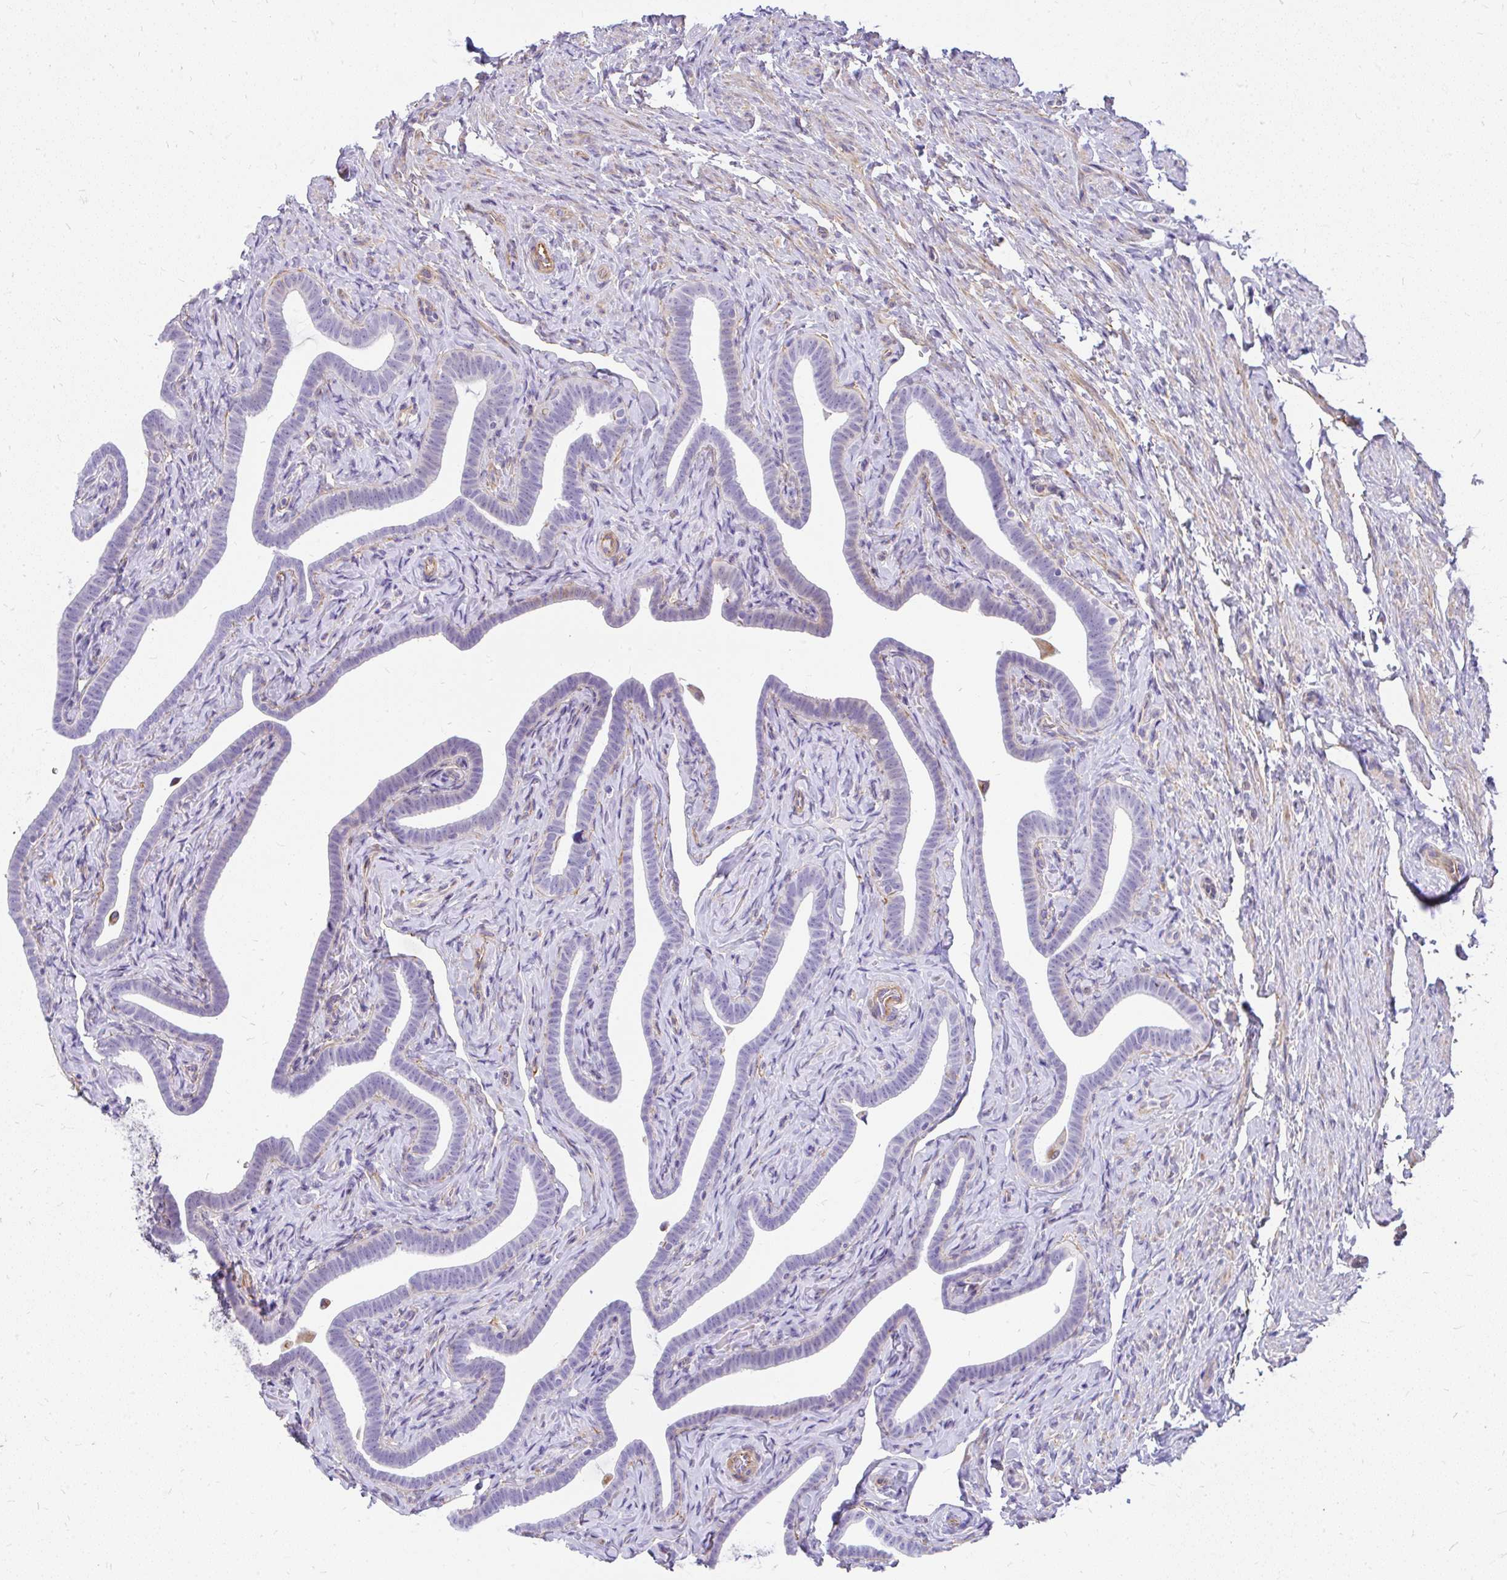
{"staining": {"intensity": "negative", "quantity": "none", "location": "none"}, "tissue": "fallopian tube", "cell_type": "Glandular cells", "image_type": "normal", "snomed": [{"axis": "morphology", "description": "Normal tissue, NOS"}, {"axis": "topography", "description": "Fallopian tube"}], "caption": "High power microscopy histopathology image of an immunohistochemistry (IHC) image of unremarkable fallopian tube, revealing no significant expression in glandular cells.", "gene": "FAM83C", "patient": {"sex": "female", "age": 69}}